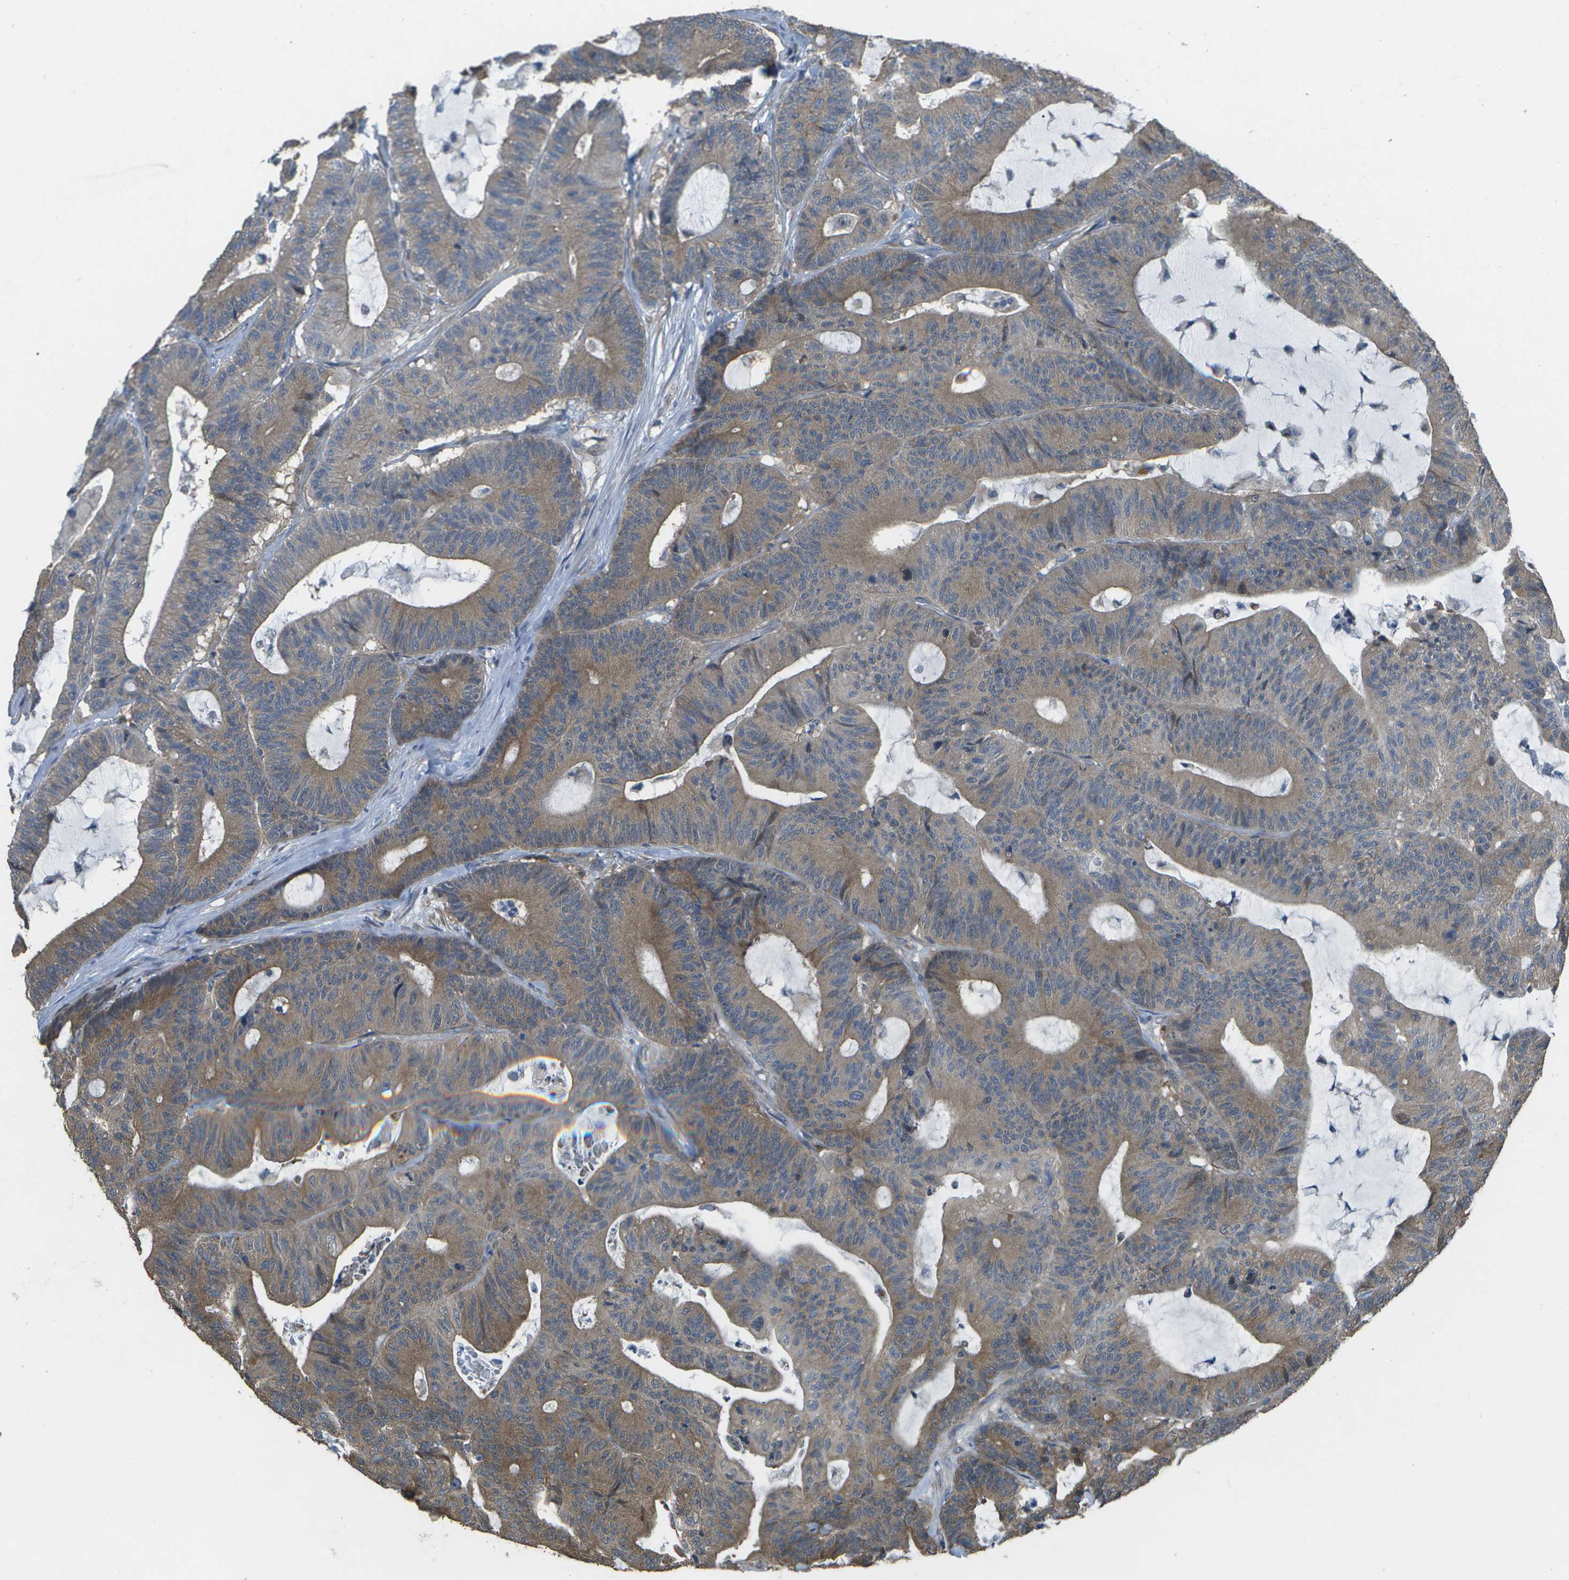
{"staining": {"intensity": "moderate", "quantity": ">75%", "location": "cytoplasmic/membranous"}, "tissue": "colorectal cancer", "cell_type": "Tumor cells", "image_type": "cancer", "snomed": [{"axis": "morphology", "description": "Adenocarcinoma, NOS"}, {"axis": "topography", "description": "Colon"}], "caption": "Human colorectal cancer stained with a brown dye reveals moderate cytoplasmic/membranous positive expression in approximately >75% of tumor cells.", "gene": "CLNS1A", "patient": {"sex": "female", "age": 84}}